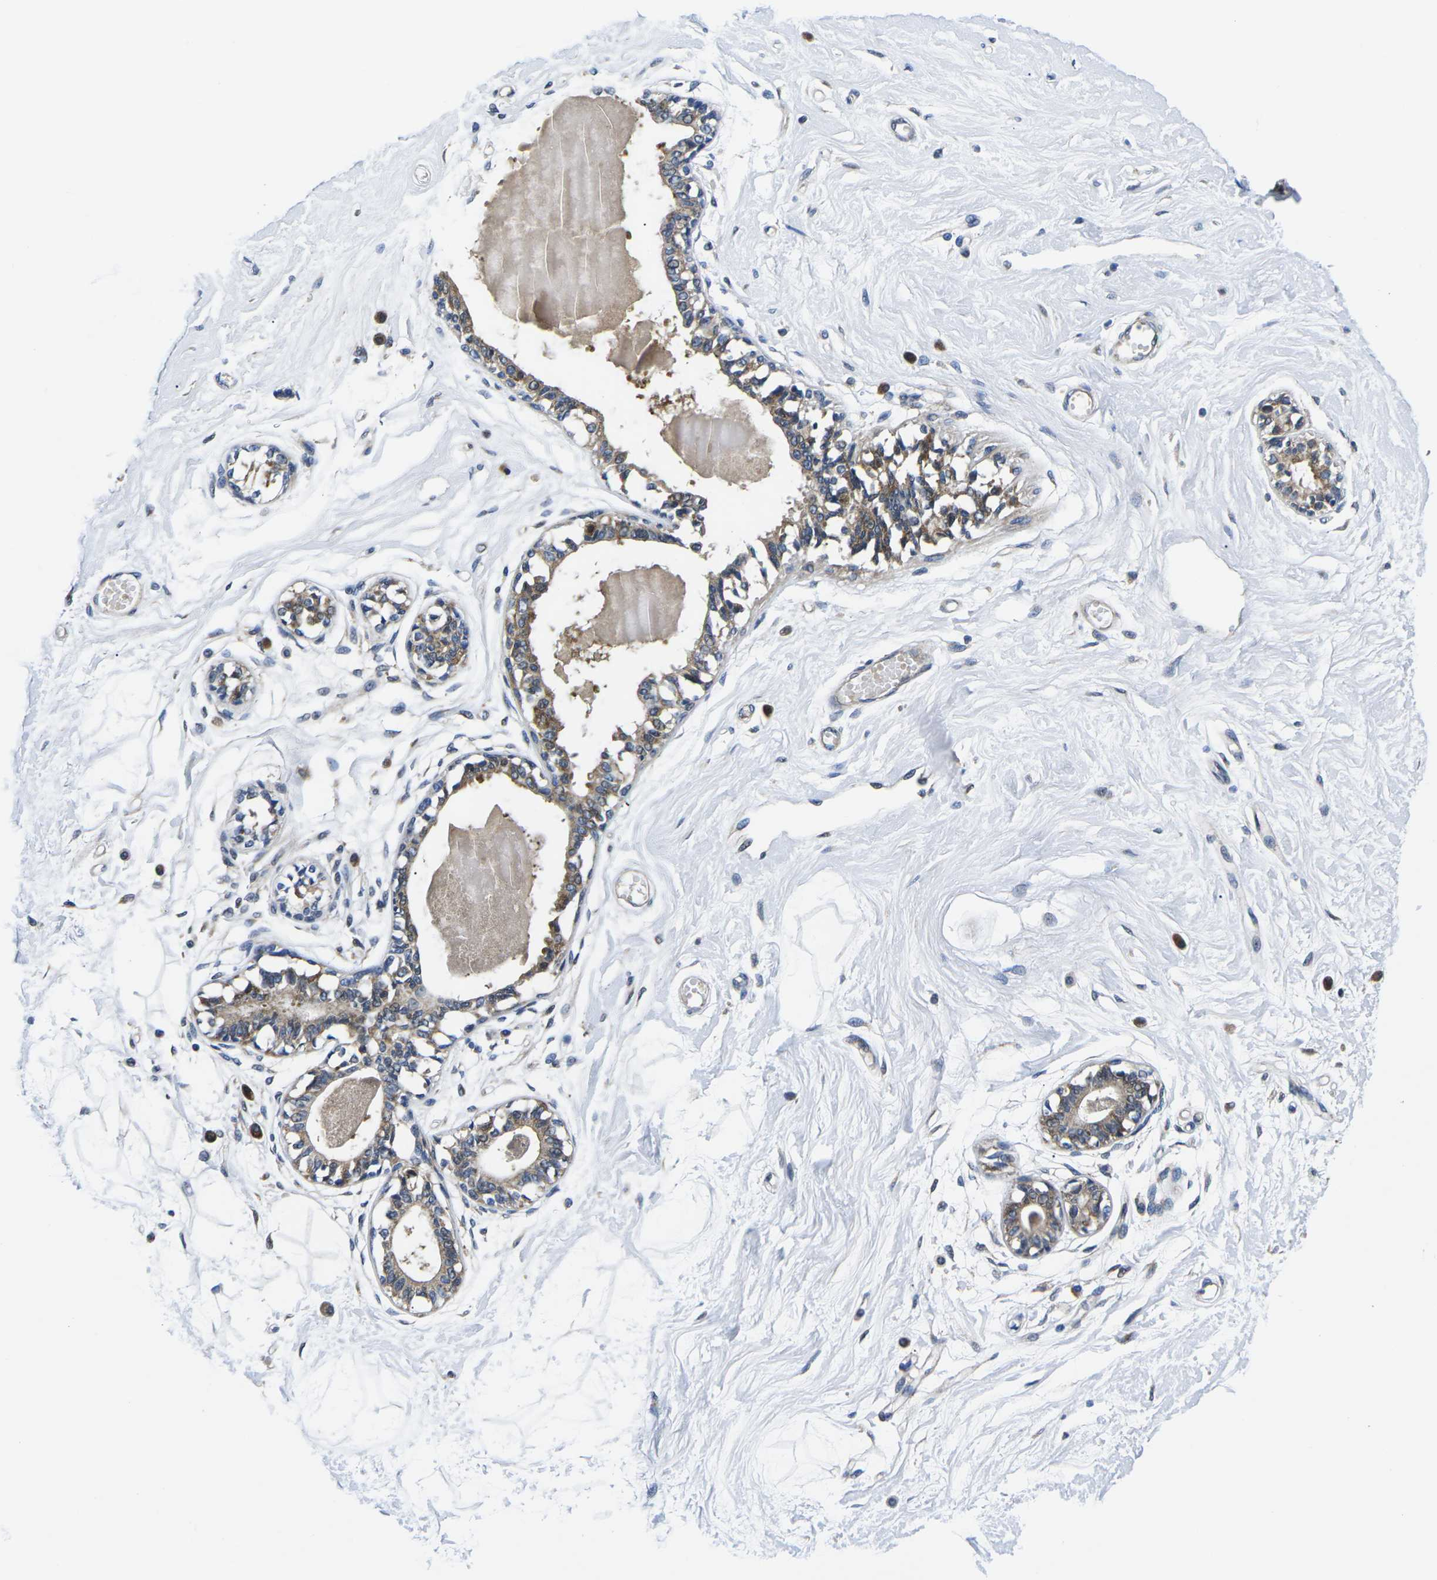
{"staining": {"intensity": "negative", "quantity": "none", "location": "none"}, "tissue": "breast", "cell_type": "Adipocytes", "image_type": "normal", "snomed": [{"axis": "morphology", "description": "Normal tissue, NOS"}, {"axis": "topography", "description": "Breast"}], "caption": "This is an immunohistochemistry photomicrograph of unremarkable human breast. There is no staining in adipocytes.", "gene": "EIF4E", "patient": {"sex": "female", "age": 45}}